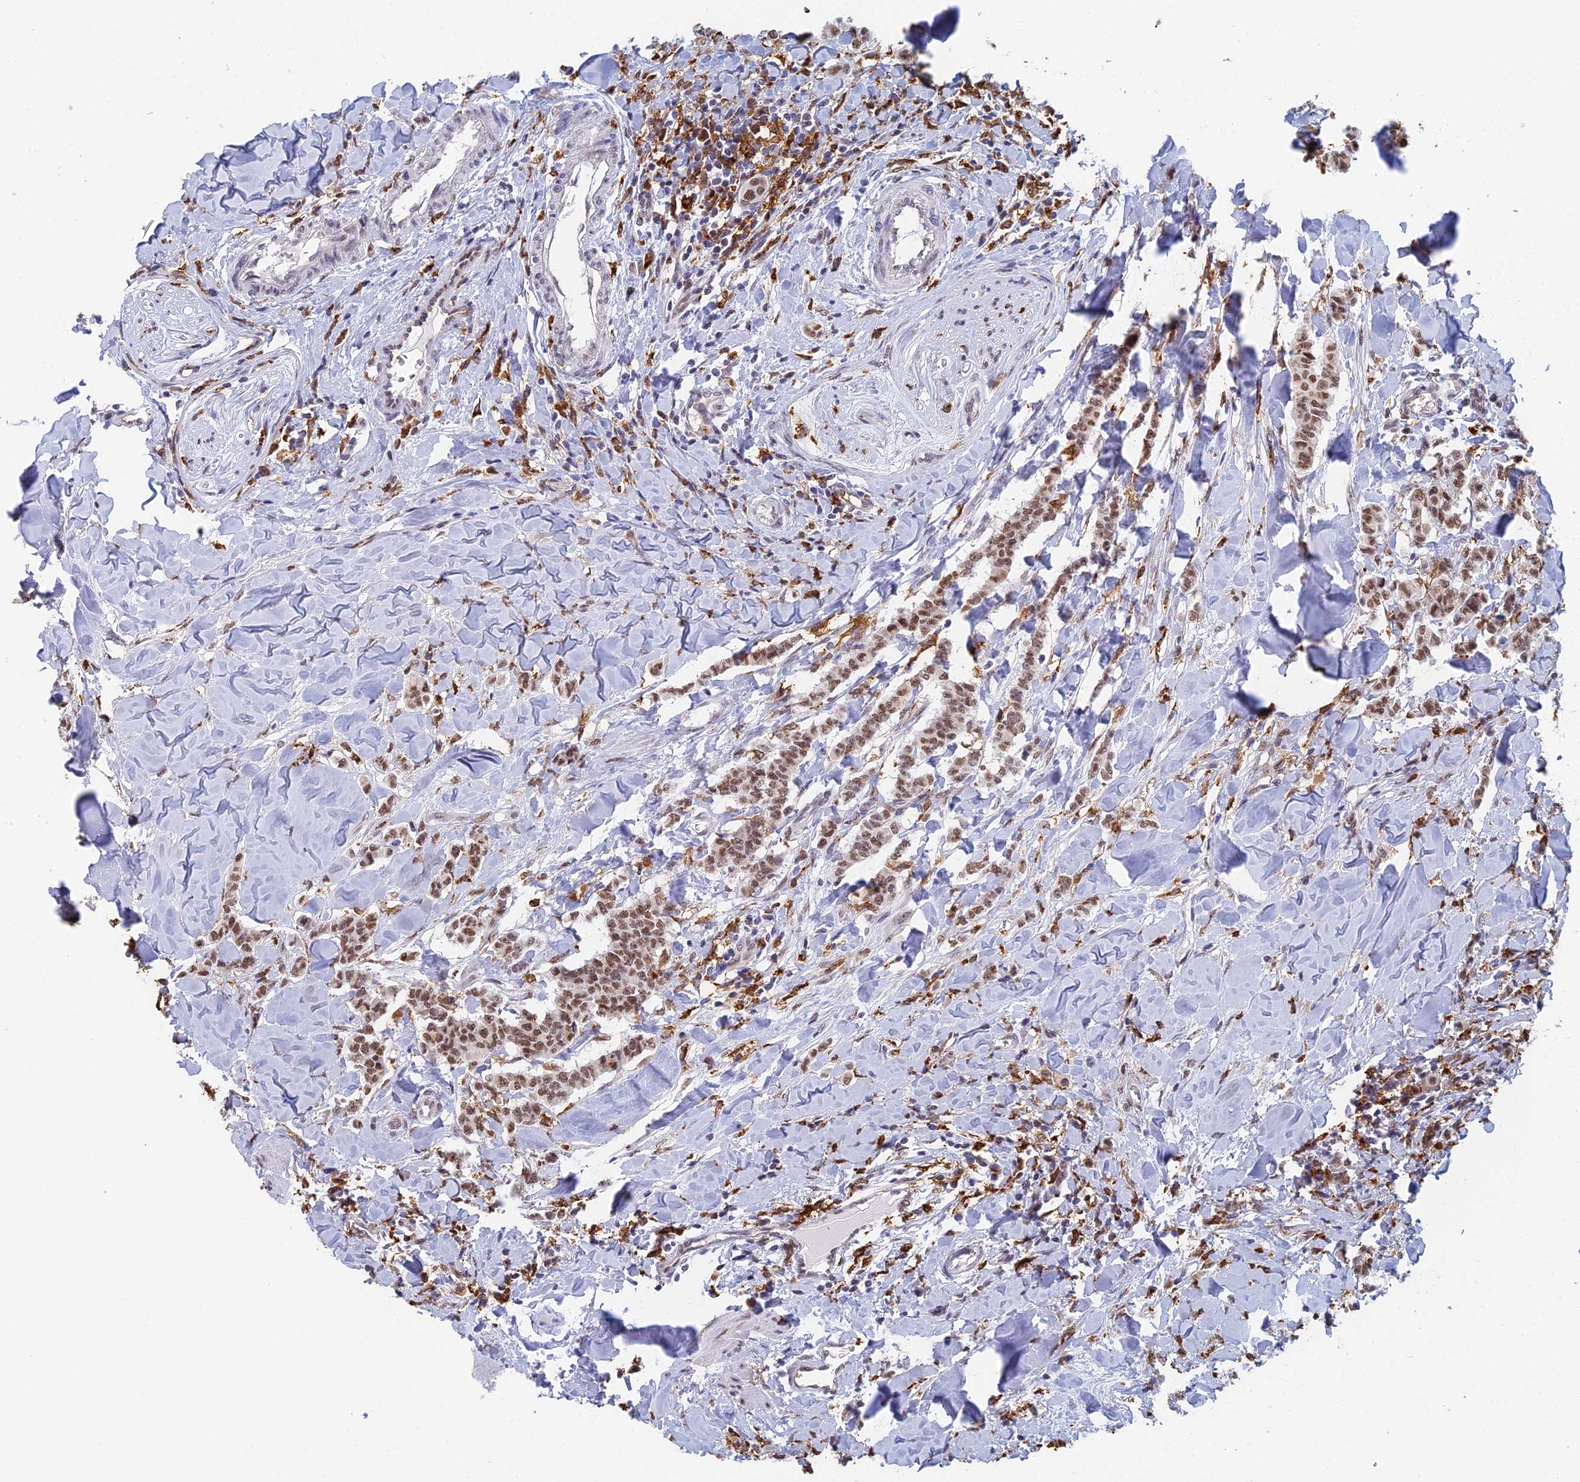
{"staining": {"intensity": "moderate", "quantity": ">75%", "location": "nuclear"}, "tissue": "breast cancer", "cell_type": "Tumor cells", "image_type": "cancer", "snomed": [{"axis": "morphology", "description": "Duct carcinoma"}, {"axis": "topography", "description": "Breast"}], "caption": "IHC image of neoplastic tissue: intraductal carcinoma (breast) stained using IHC exhibits medium levels of moderate protein expression localized specifically in the nuclear of tumor cells, appearing as a nuclear brown color.", "gene": "GPATCH1", "patient": {"sex": "female", "age": 40}}